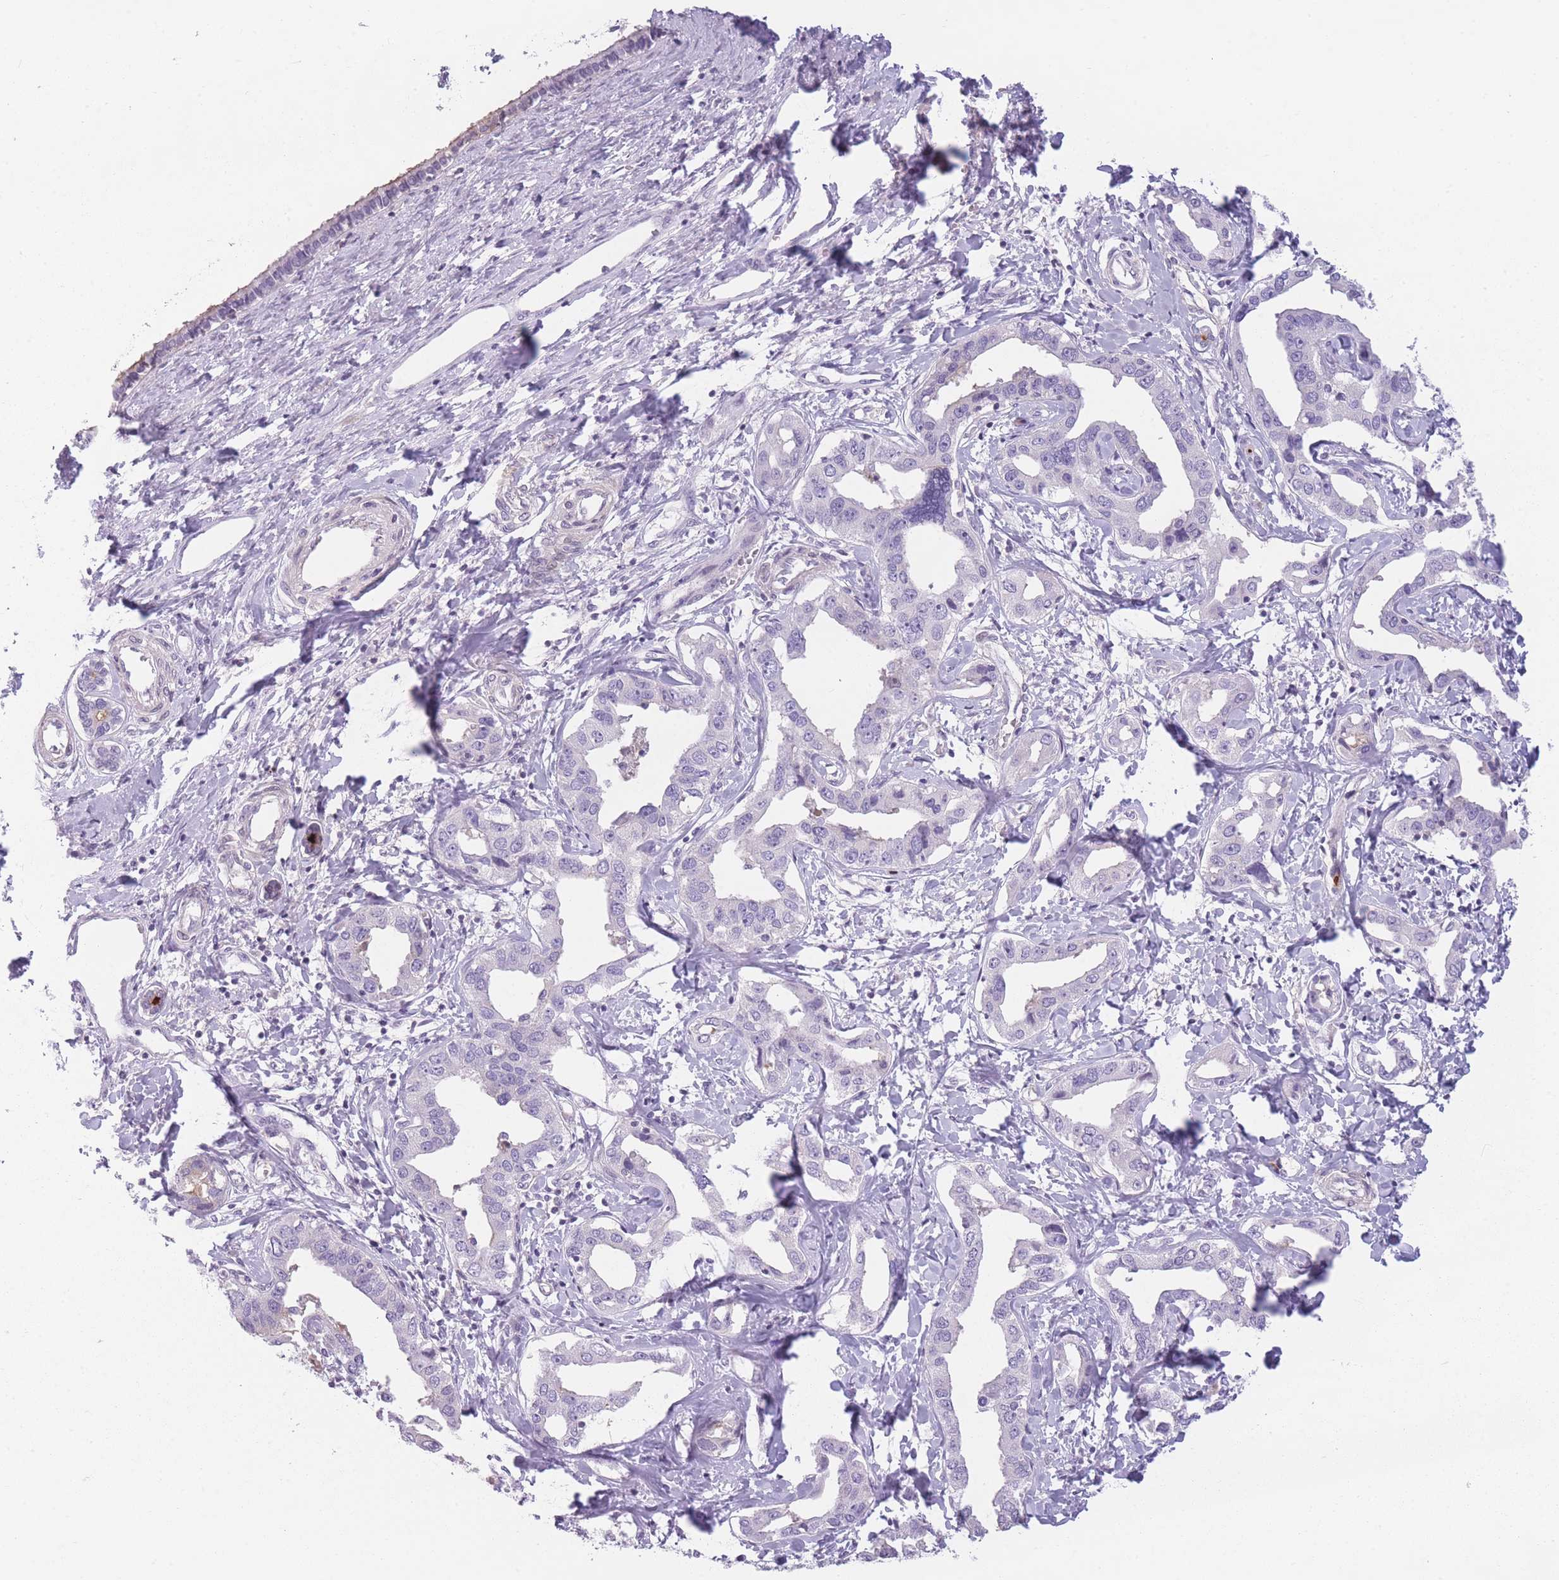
{"staining": {"intensity": "negative", "quantity": "none", "location": "none"}, "tissue": "liver cancer", "cell_type": "Tumor cells", "image_type": "cancer", "snomed": [{"axis": "morphology", "description": "Cholangiocarcinoma"}, {"axis": "topography", "description": "Liver"}], "caption": "Immunohistochemistry photomicrograph of neoplastic tissue: human liver cancer stained with DAB (3,3'-diaminobenzidine) exhibits no significant protein staining in tumor cells.", "gene": "GGT1", "patient": {"sex": "male", "age": 59}}